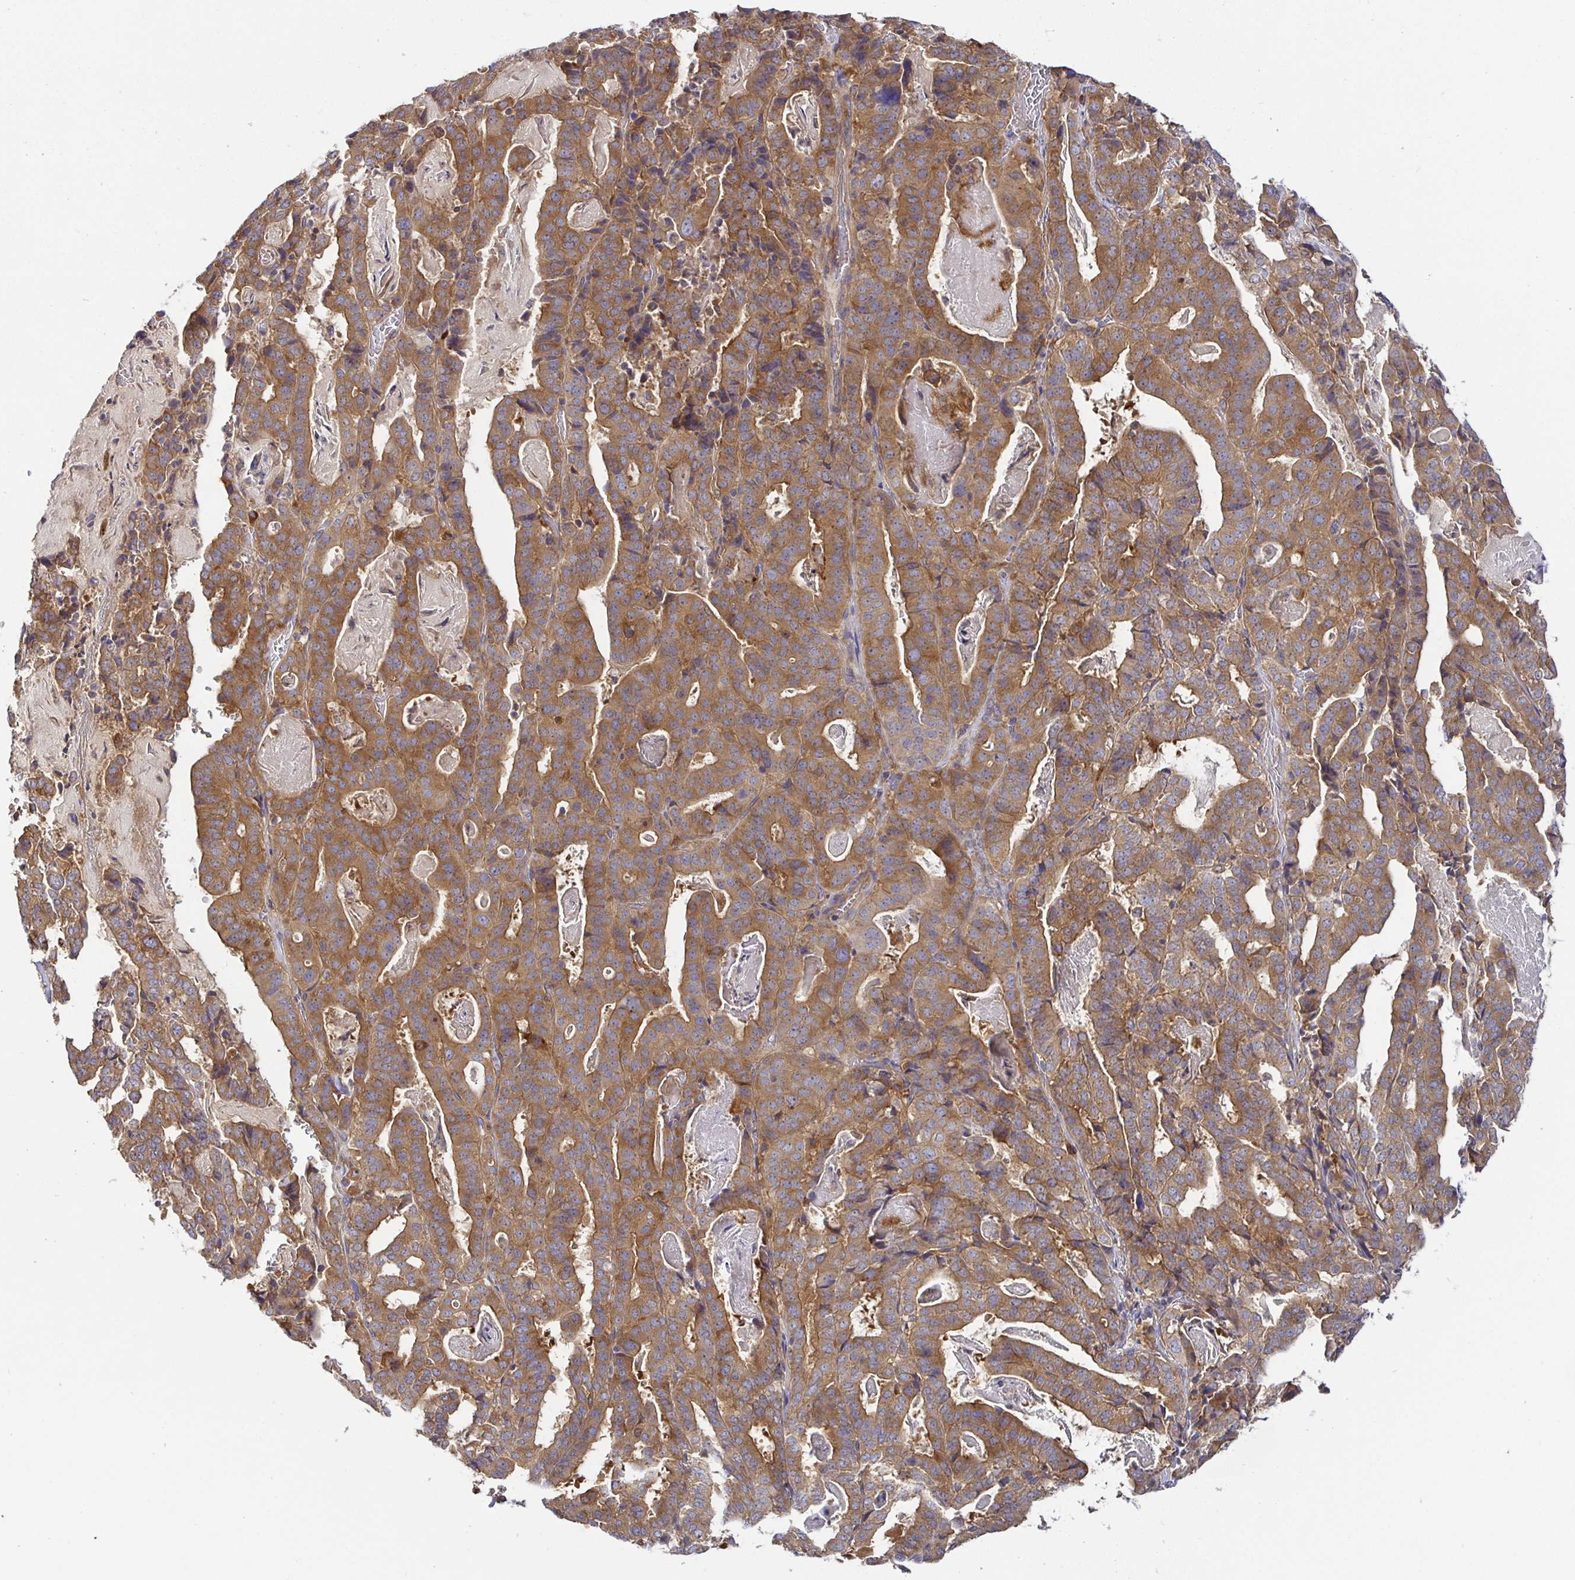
{"staining": {"intensity": "moderate", "quantity": ">75%", "location": "cytoplasmic/membranous"}, "tissue": "stomach cancer", "cell_type": "Tumor cells", "image_type": "cancer", "snomed": [{"axis": "morphology", "description": "Adenocarcinoma, NOS"}, {"axis": "topography", "description": "Stomach"}], "caption": "This is an image of immunohistochemistry (IHC) staining of stomach adenocarcinoma, which shows moderate expression in the cytoplasmic/membranous of tumor cells.", "gene": "SNX8", "patient": {"sex": "male", "age": 48}}